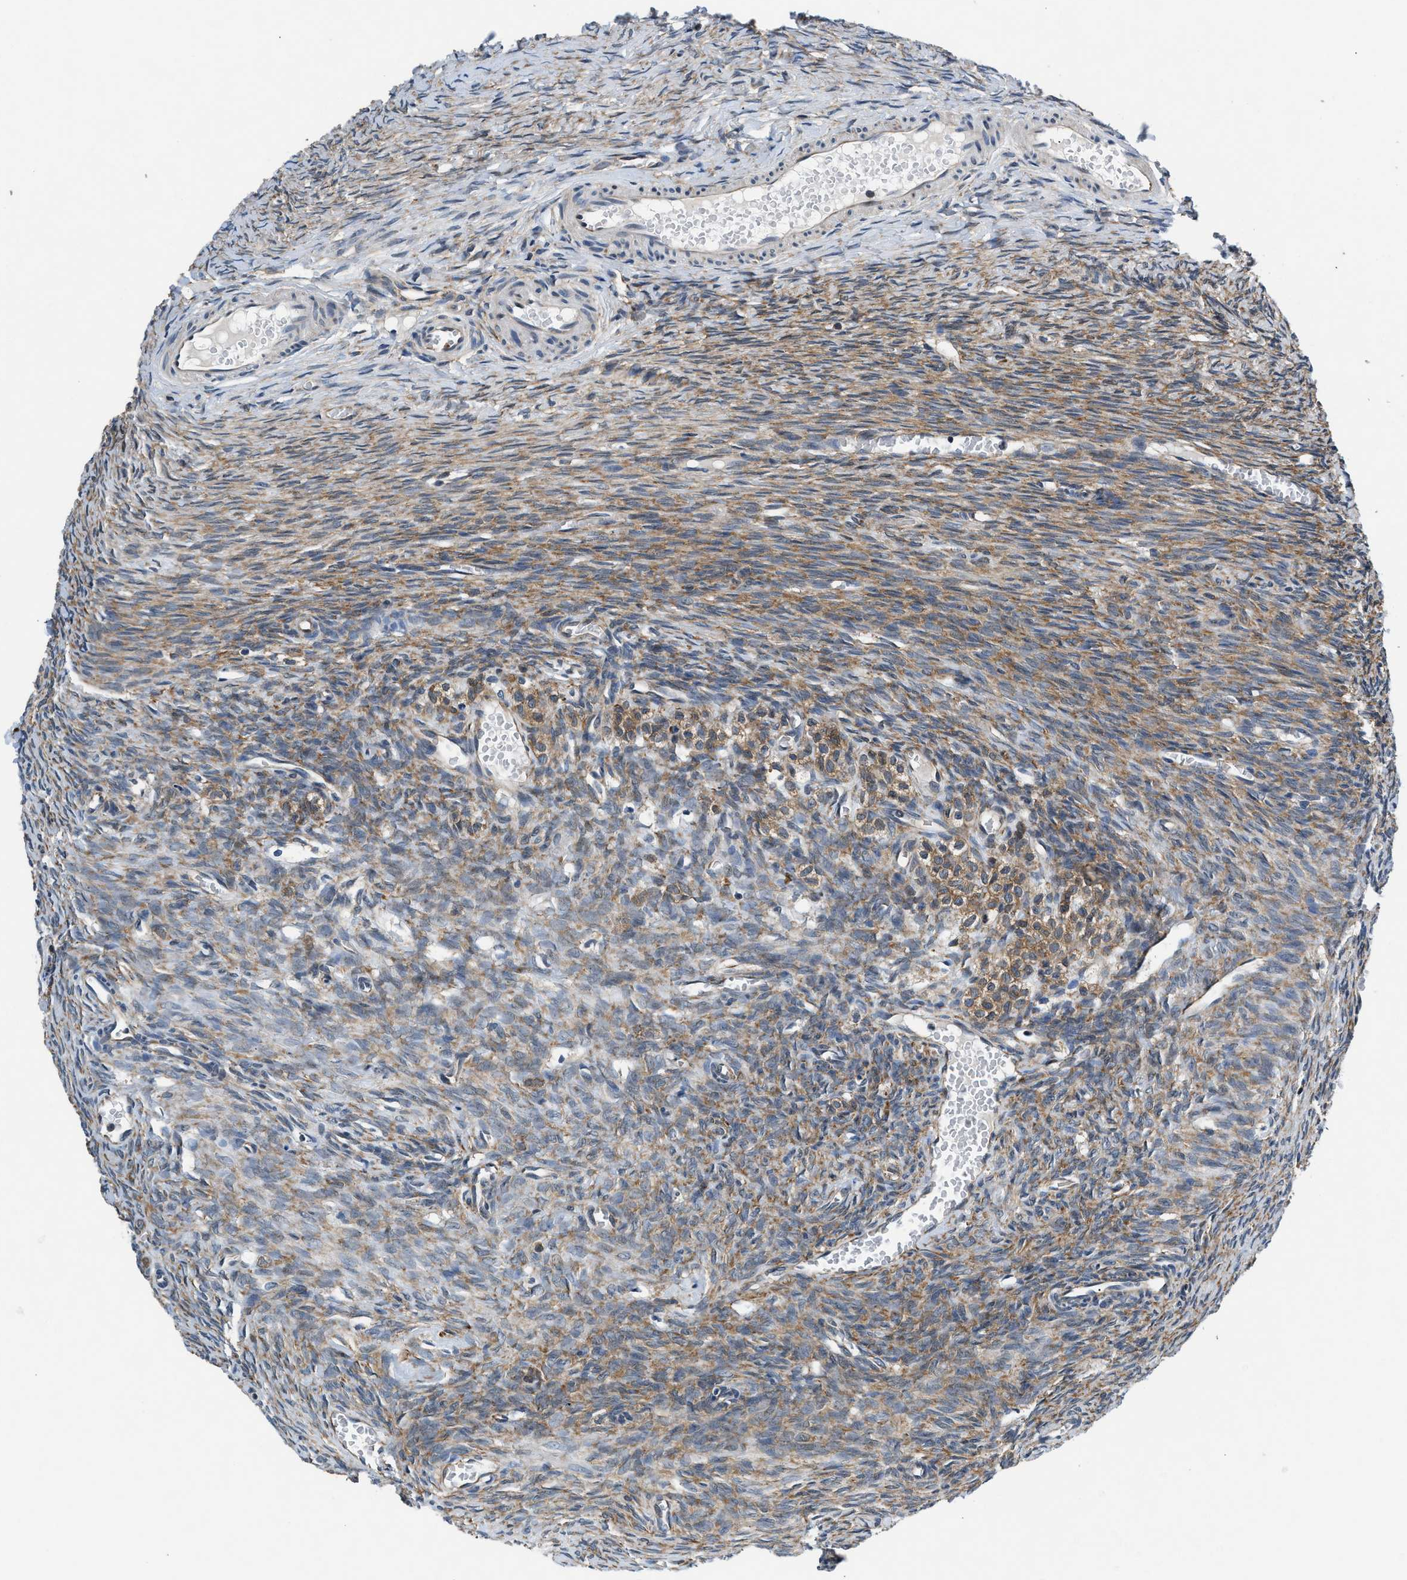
{"staining": {"intensity": "weak", "quantity": "25%-75%", "location": "cytoplasmic/membranous"}, "tissue": "ovary", "cell_type": "Follicle cells", "image_type": "normal", "snomed": [{"axis": "morphology", "description": "Normal tissue, NOS"}, {"axis": "topography", "description": "Ovary"}], "caption": "A histopathology image showing weak cytoplasmic/membranous expression in approximately 25%-75% of follicle cells in benign ovary, as visualized by brown immunohistochemical staining.", "gene": "PA2G4", "patient": {"sex": "female", "age": 27}}